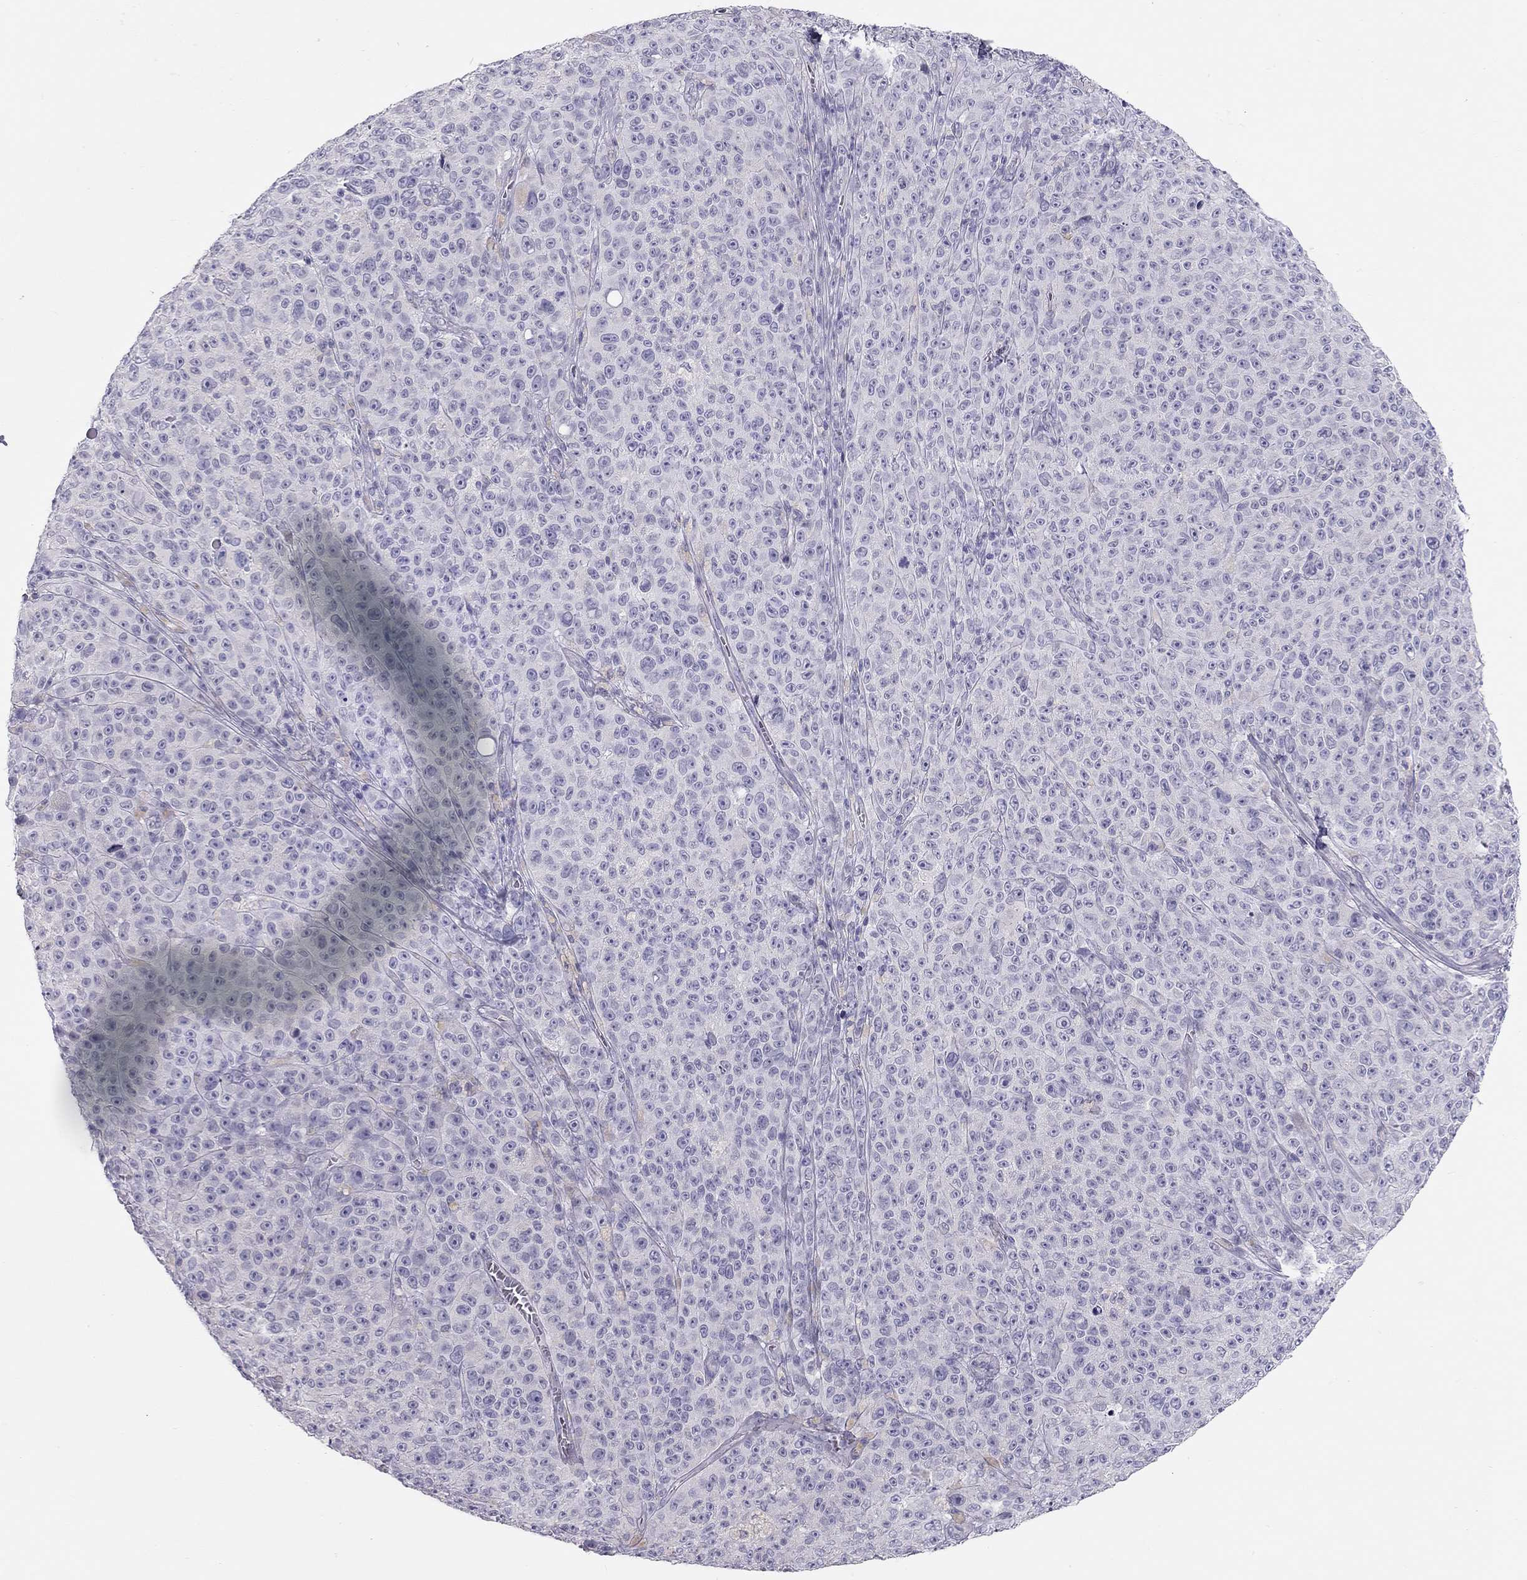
{"staining": {"intensity": "negative", "quantity": "none", "location": "none"}, "tissue": "melanoma", "cell_type": "Tumor cells", "image_type": "cancer", "snomed": [{"axis": "morphology", "description": "Malignant melanoma, NOS"}, {"axis": "topography", "description": "Skin"}], "caption": "This is an immunohistochemistry image of human melanoma. There is no staining in tumor cells.", "gene": "SPATA12", "patient": {"sex": "female", "age": 82}}